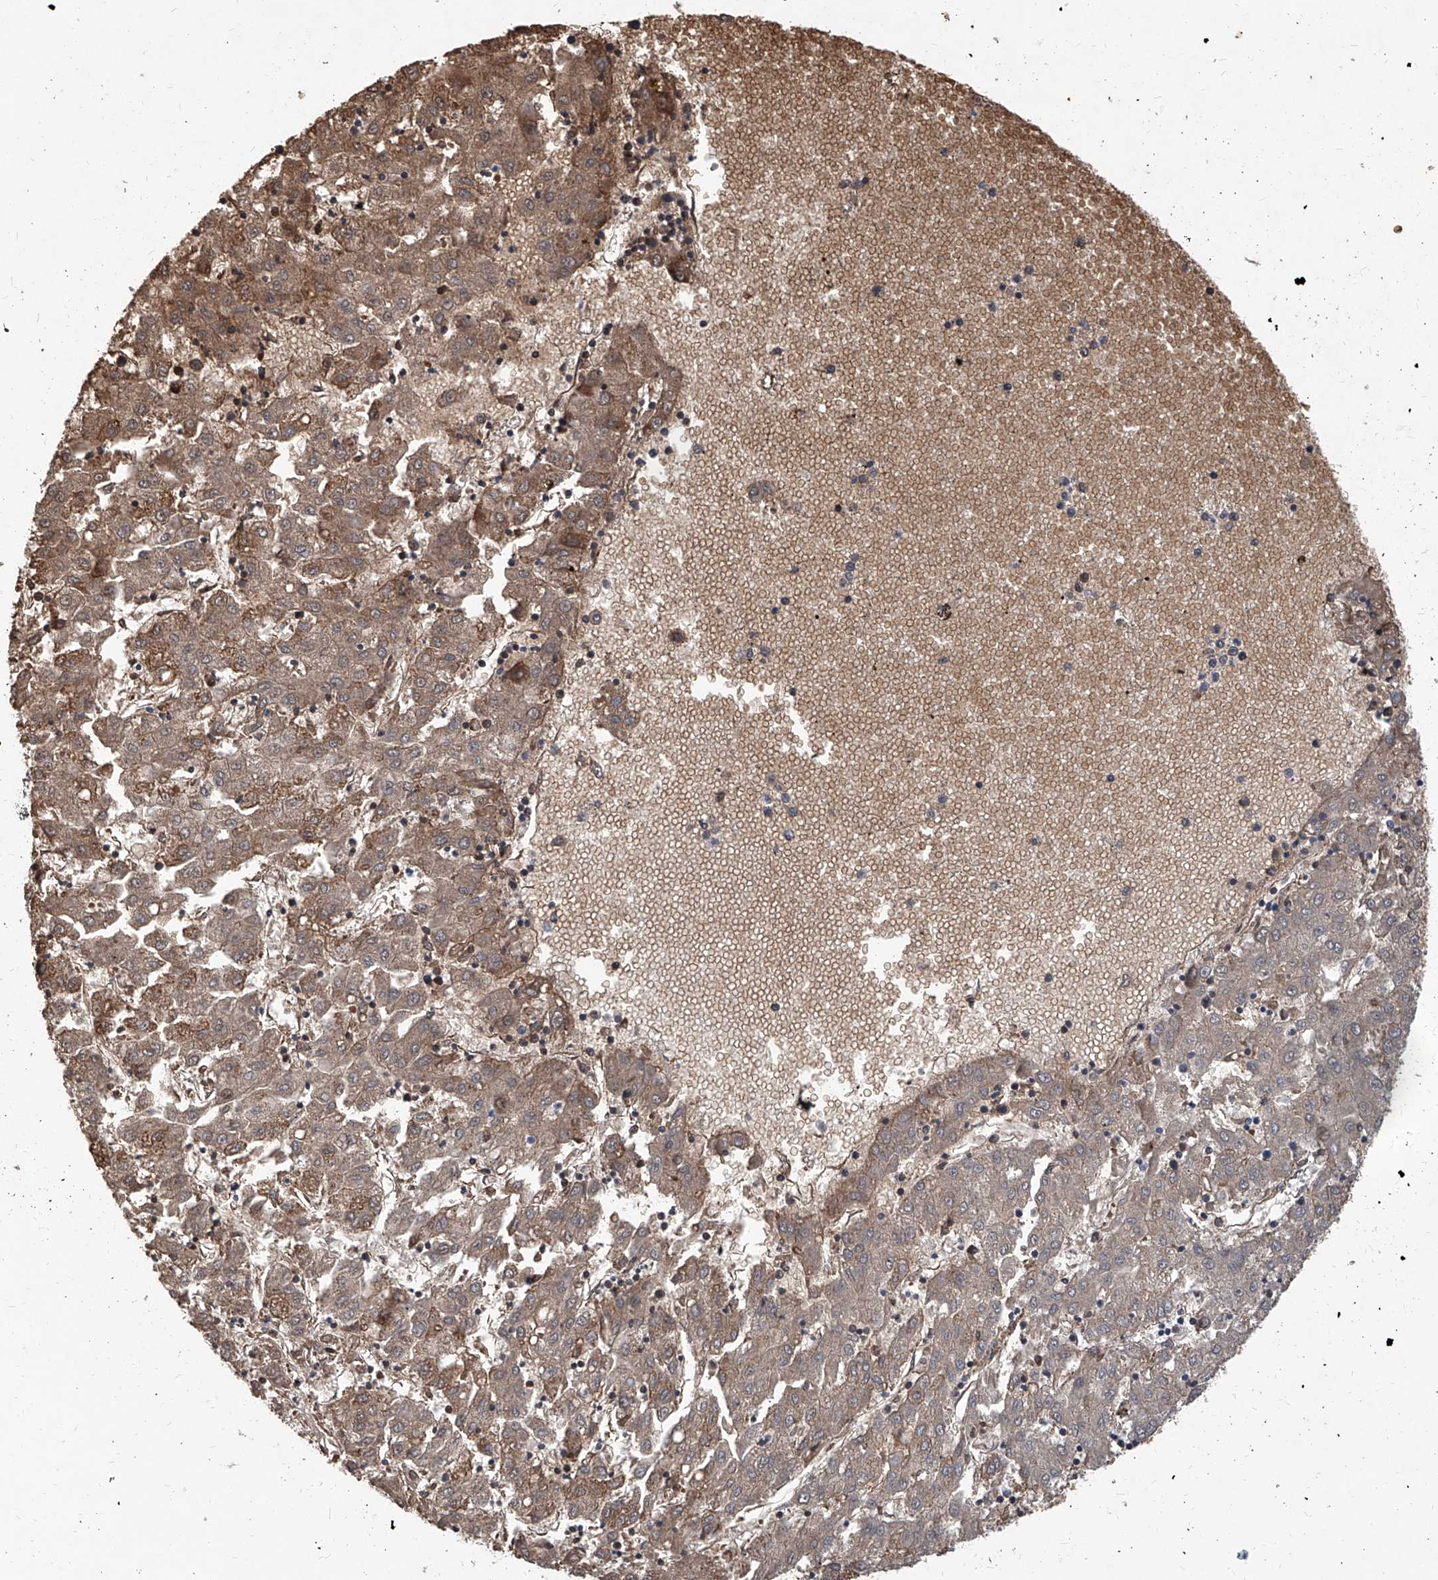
{"staining": {"intensity": "moderate", "quantity": "<25%", "location": "cytoplasmic/membranous"}, "tissue": "liver cancer", "cell_type": "Tumor cells", "image_type": "cancer", "snomed": [{"axis": "morphology", "description": "Carcinoma, Hepatocellular, NOS"}, {"axis": "topography", "description": "Liver"}], "caption": "Liver cancer (hepatocellular carcinoma) stained with a brown dye exhibits moderate cytoplasmic/membranous positive positivity in approximately <25% of tumor cells.", "gene": "FPR2", "patient": {"sex": "male", "age": 72}}